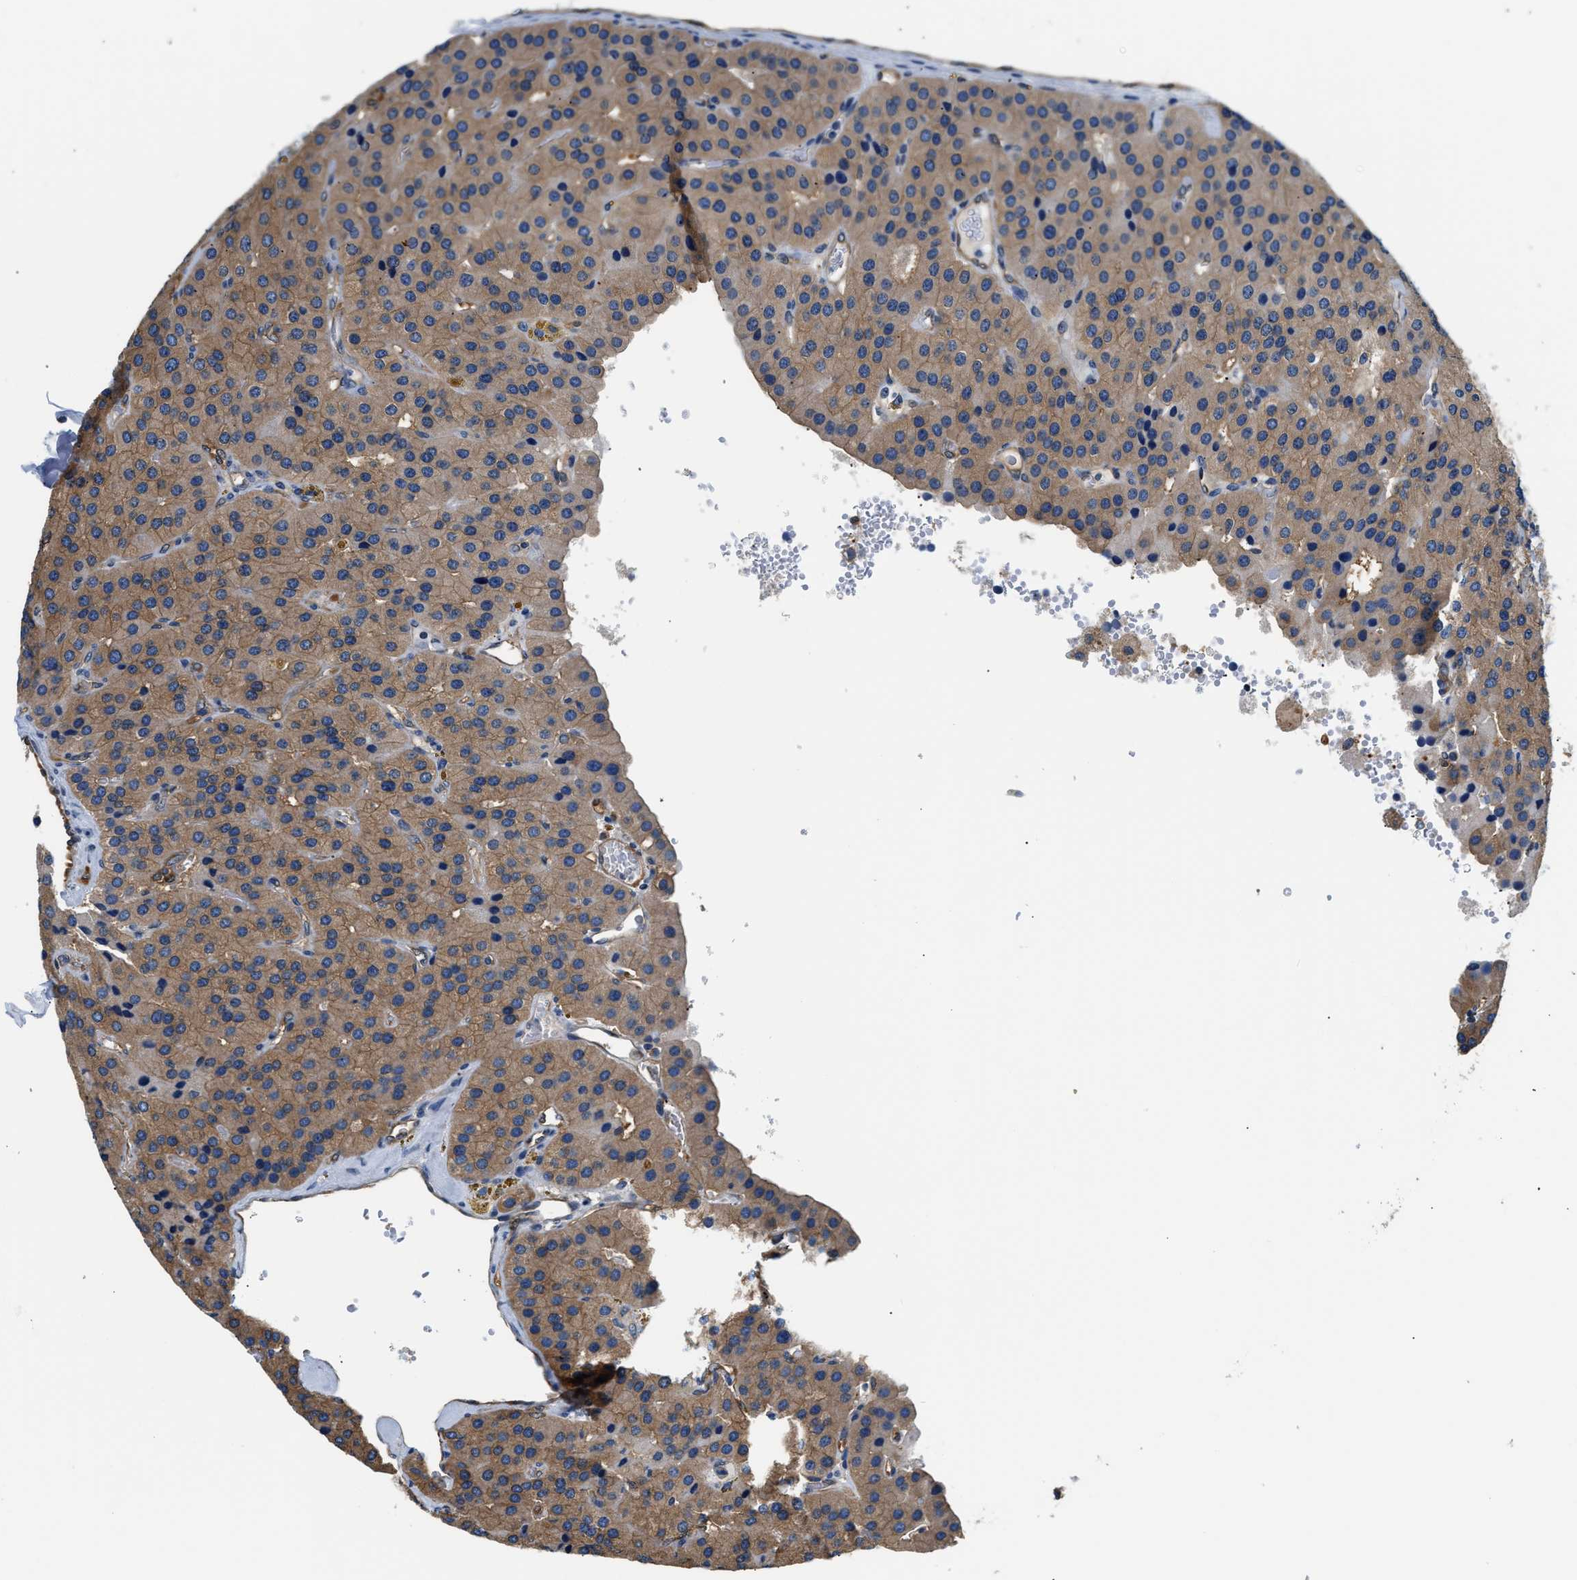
{"staining": {"intensity": "moderate", "quantity": ">75%", "location": "cytoplasmic/membranous"}, "tissue": "parathyroid gland", "cell_type": "Glandular cells", "image_type": "normal", "snomed": [{"axis": "morphology", "description": "Normal tissue, NOS"}, {"axis": "morphology", "description": "Adenoma, NOS"}, {"axis": "topography", "description": "Parathyroid gland"}], "caption": "Protein expression analysis of unremarkable parathyroid gland exhibits moderate cytoplasmic/membranous staining in about >75% of glandular cells.", "gene": "PPP2R1B", "patient": {"sex": "female", "age": 86}}